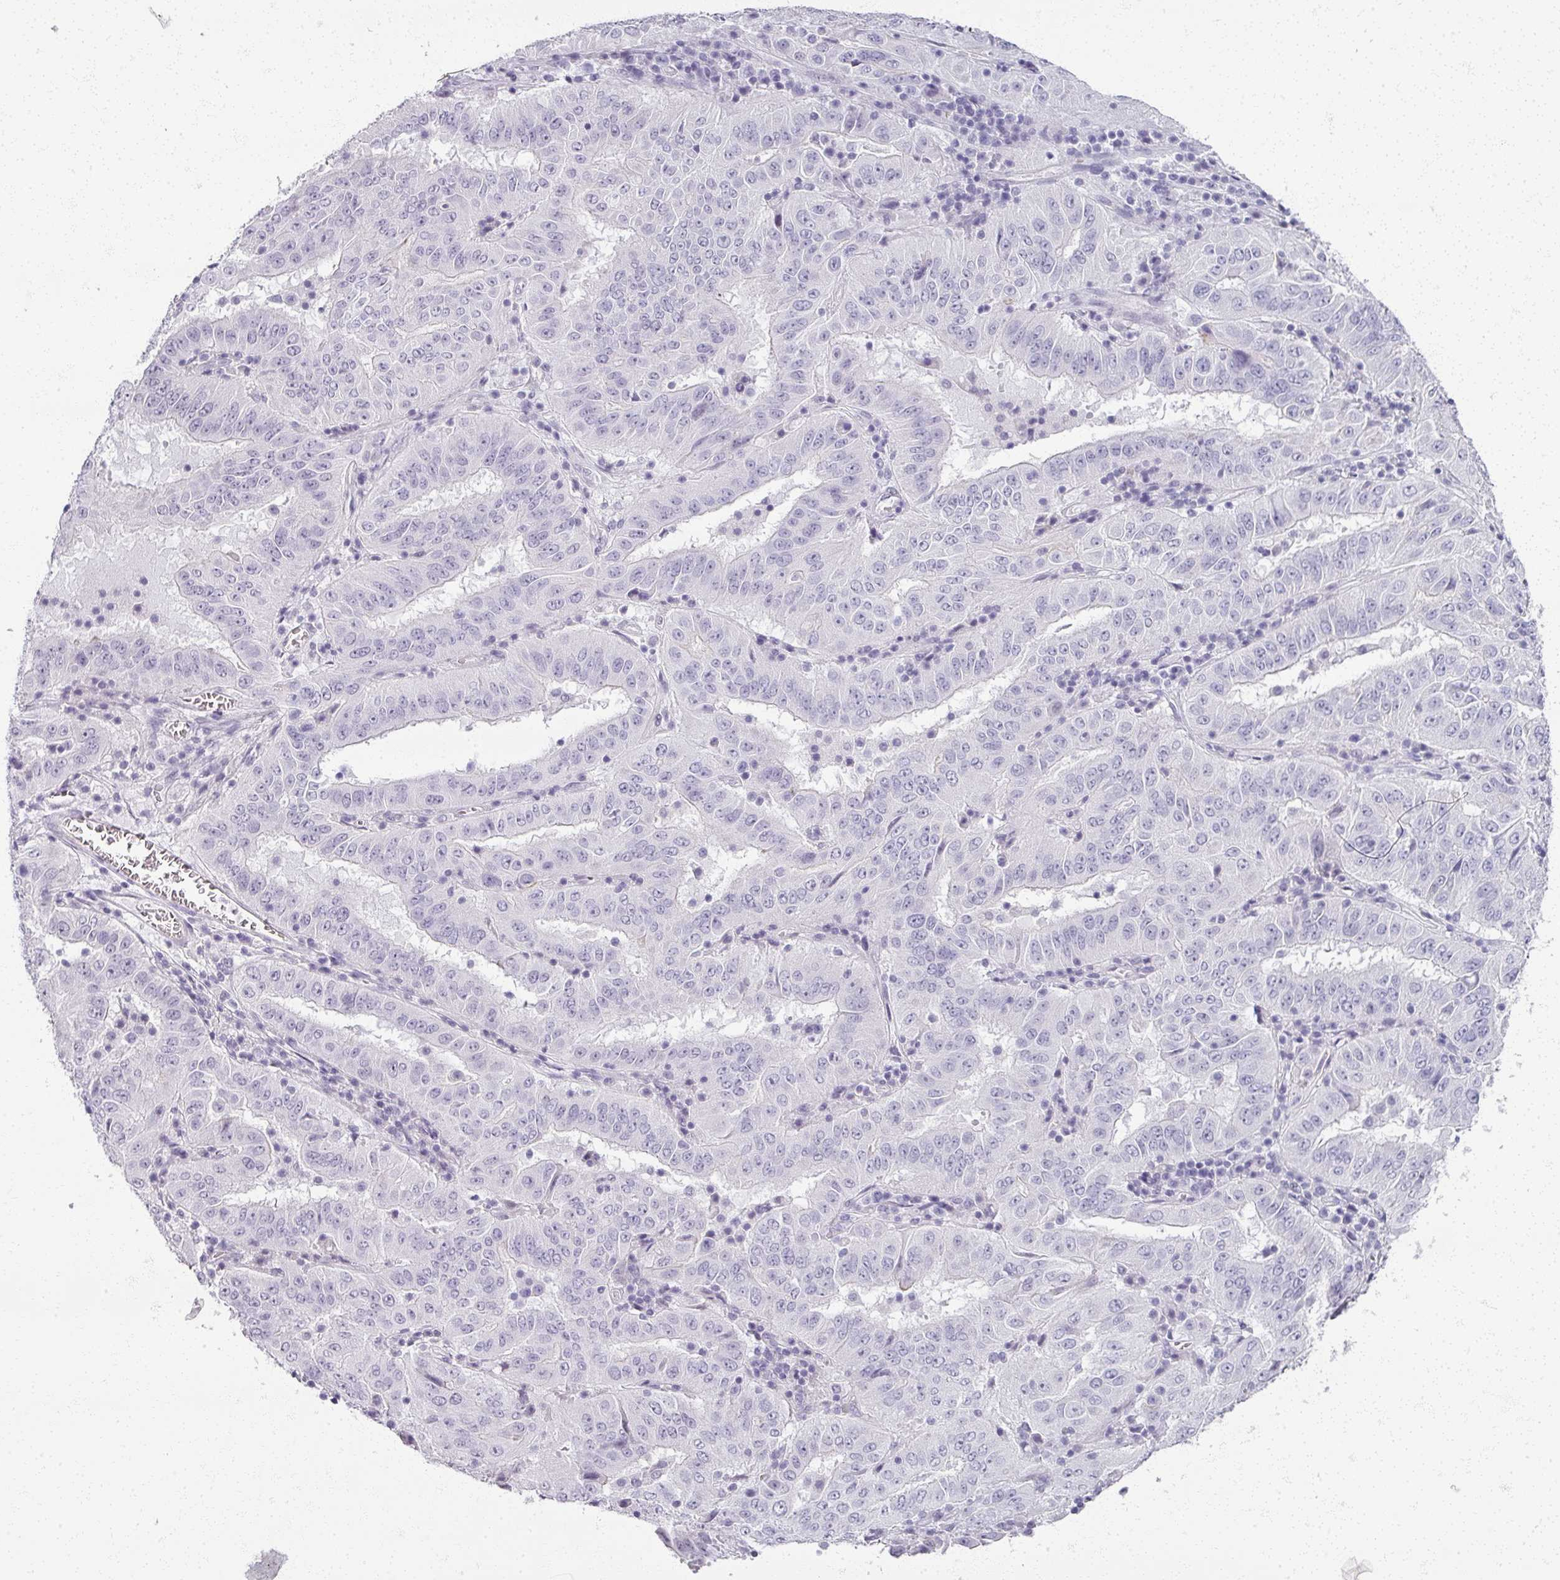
{"staining": {"intensity": "negative", "quantity": "none", "location": "none"}, "tissue": "pancreatic cancer", "cell_type": "Tumor cells", "image_type": "cancer", "snomed": [{"axis": "morphology", "description": "Adenocarcinoma, NOS"}, {"axis": "topography", "description": "Pancreas"}], "caption": "Pancreatic cancer was stained to show a protein in brown. There is no significant staining in tumor cells.", "gene": "RFPL2", "patient": {"sex": "male", "age": 63}}